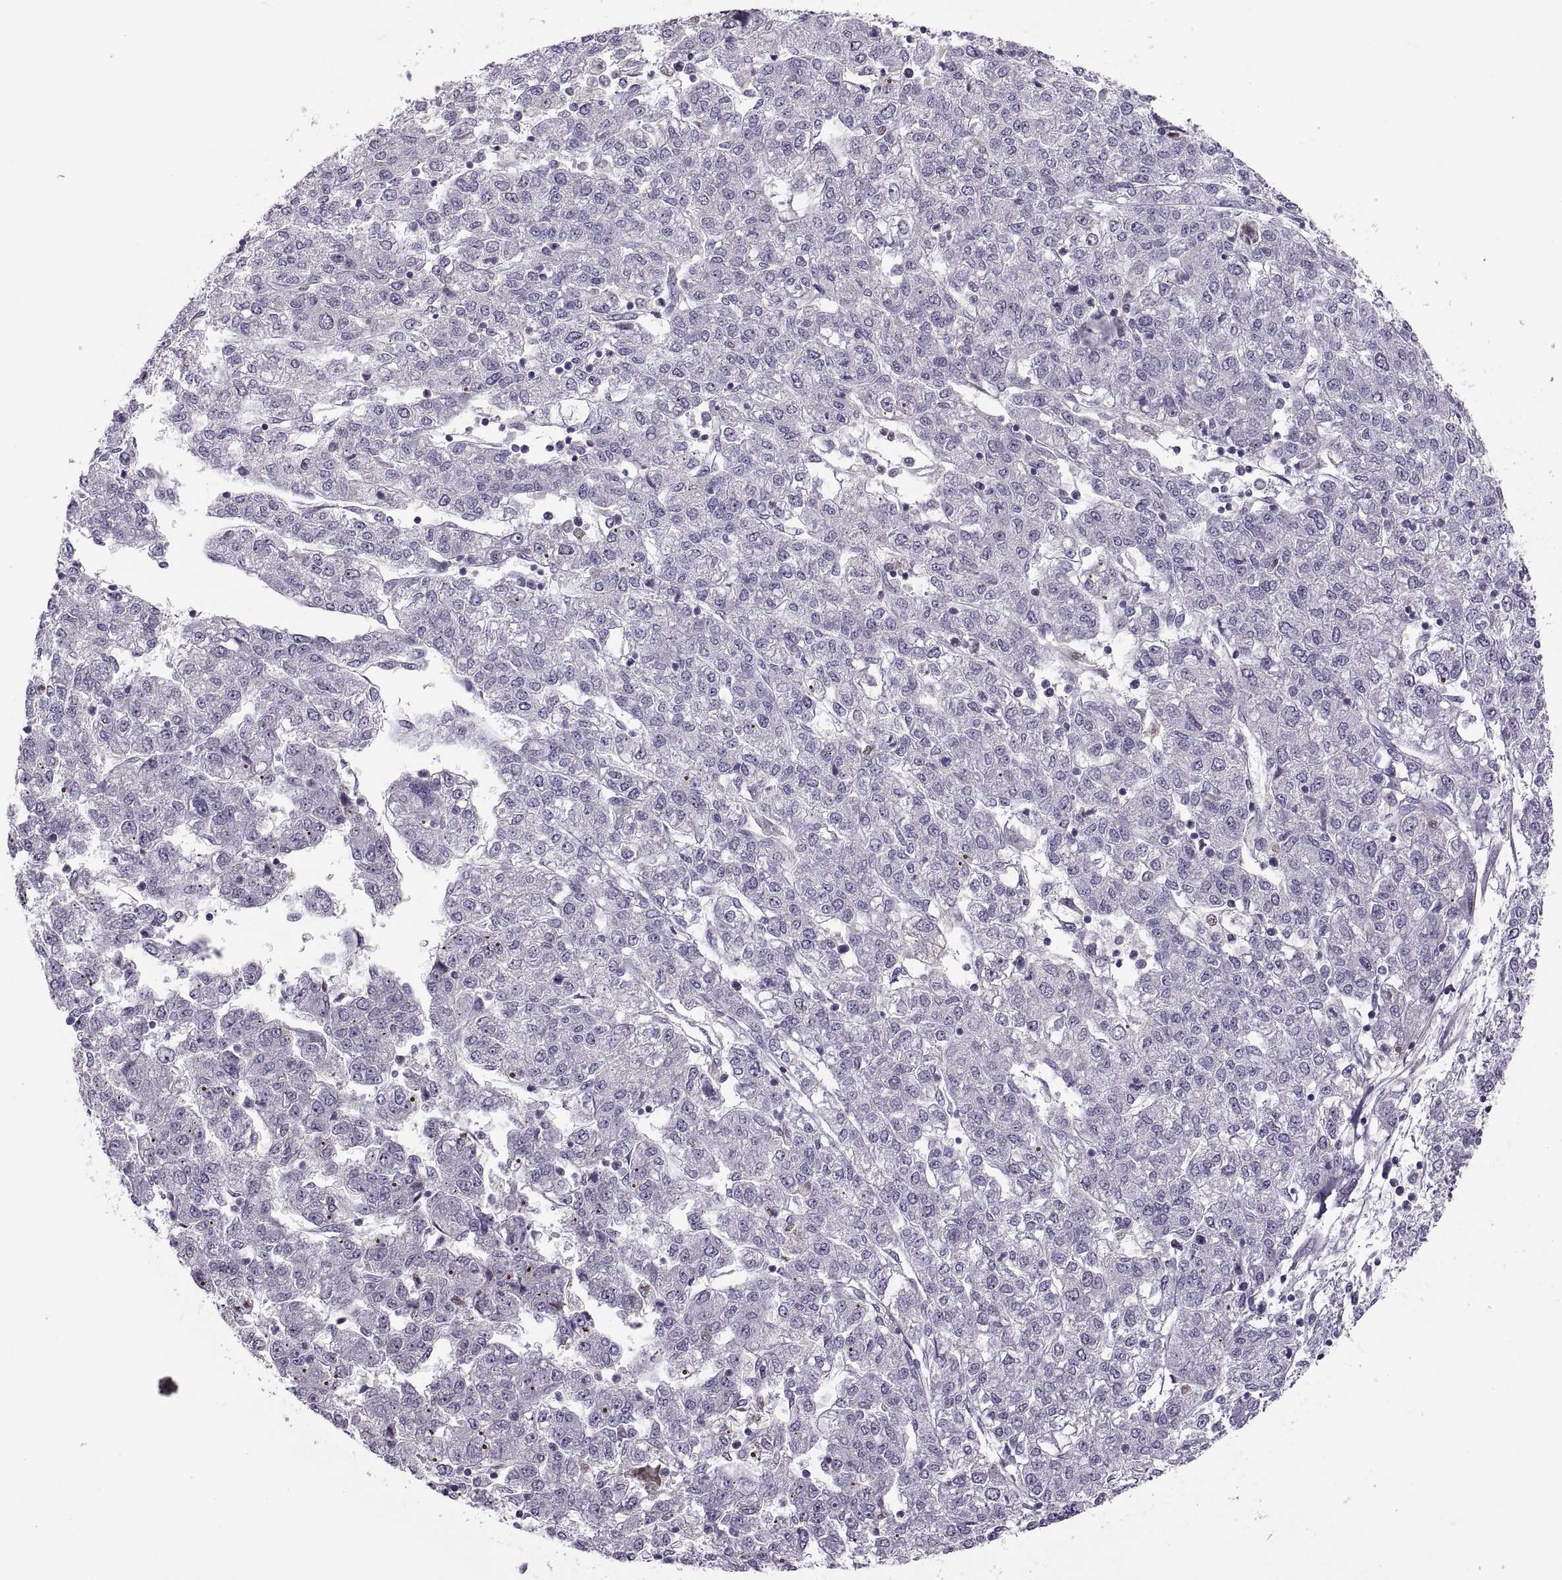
{"staining": {"intensity": "negative", "quantity": "none", "location": "none"}, "tissue": "liver cancer", "cell_type": "Tumor cells", "image_type": "cancer", "snomed": [{"axis": "morphology", "description": "Carcinoma, Hepatocellular, NOS"}, {"axis": "topography", "description": "Liver"}], "caption": "The immunohistochemistry (IHC) micrograph has no significant positivity in tumor cells of hepatocellular carcinoma (liver) tissue.", "gene": "CHCT1", "patient": {"sex": "male", "age": 56}}